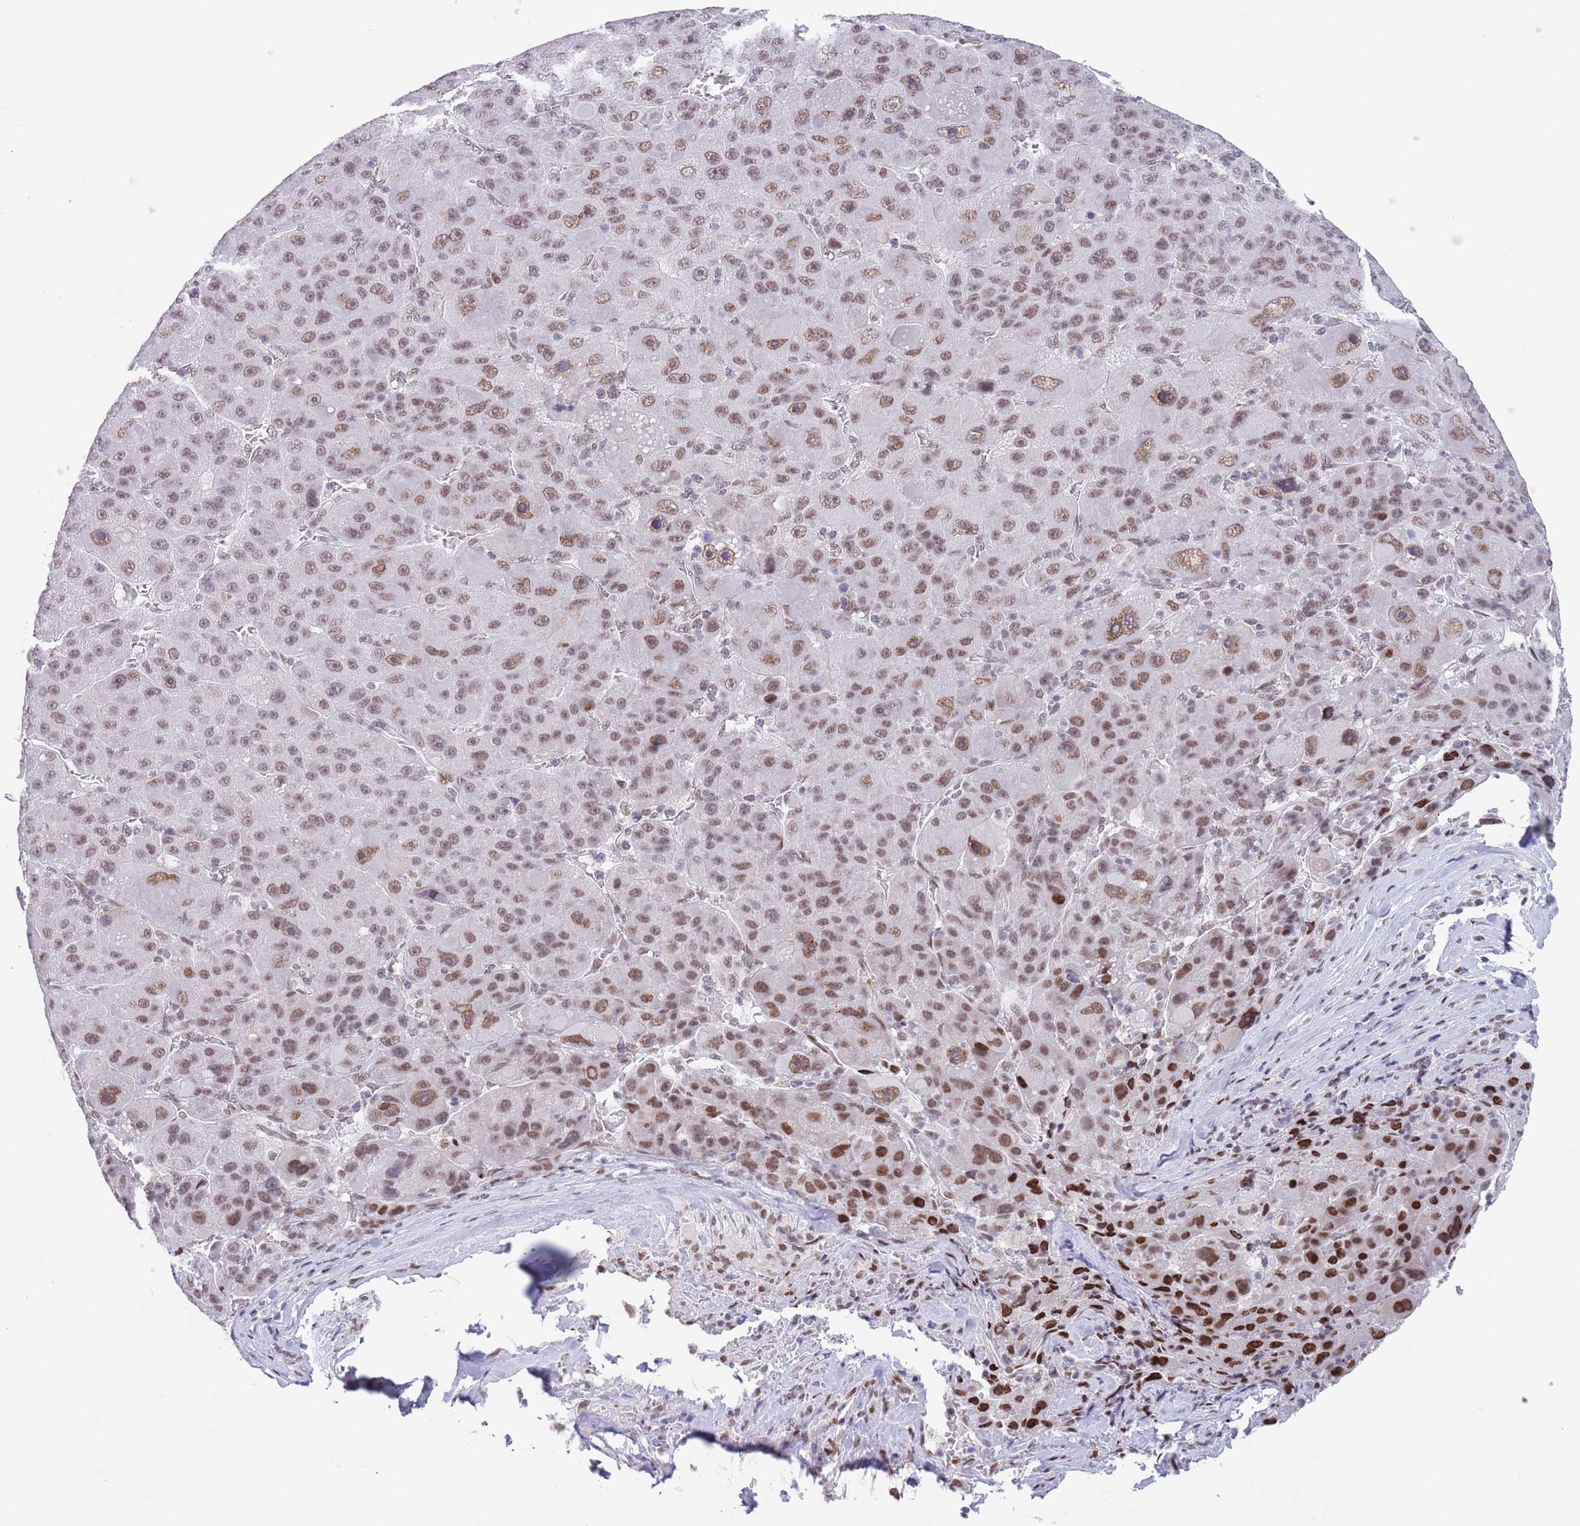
{"staining": {"intensity": "moderate", "quantity": ">75%", "location": "nuclear"}, "tissue": "liver cancer", "cell_type": "Tumor cells", "image_type": "cancer", "snomed": [{"axis": "morphology", "description": "Carcinoma, Hepatocellular, NOS"}, {"axis": "topography", "description": "Liver"}], "caption": "A photomicrograph showing moderate nuclear staining in approximately >75% of tumor cells in liver cancer (hepatocellular carcinoma), as visualized by brown immunohistochemical staining.", "gene": "ZNF382", "patient": {"sex": "male", "age": 76}}